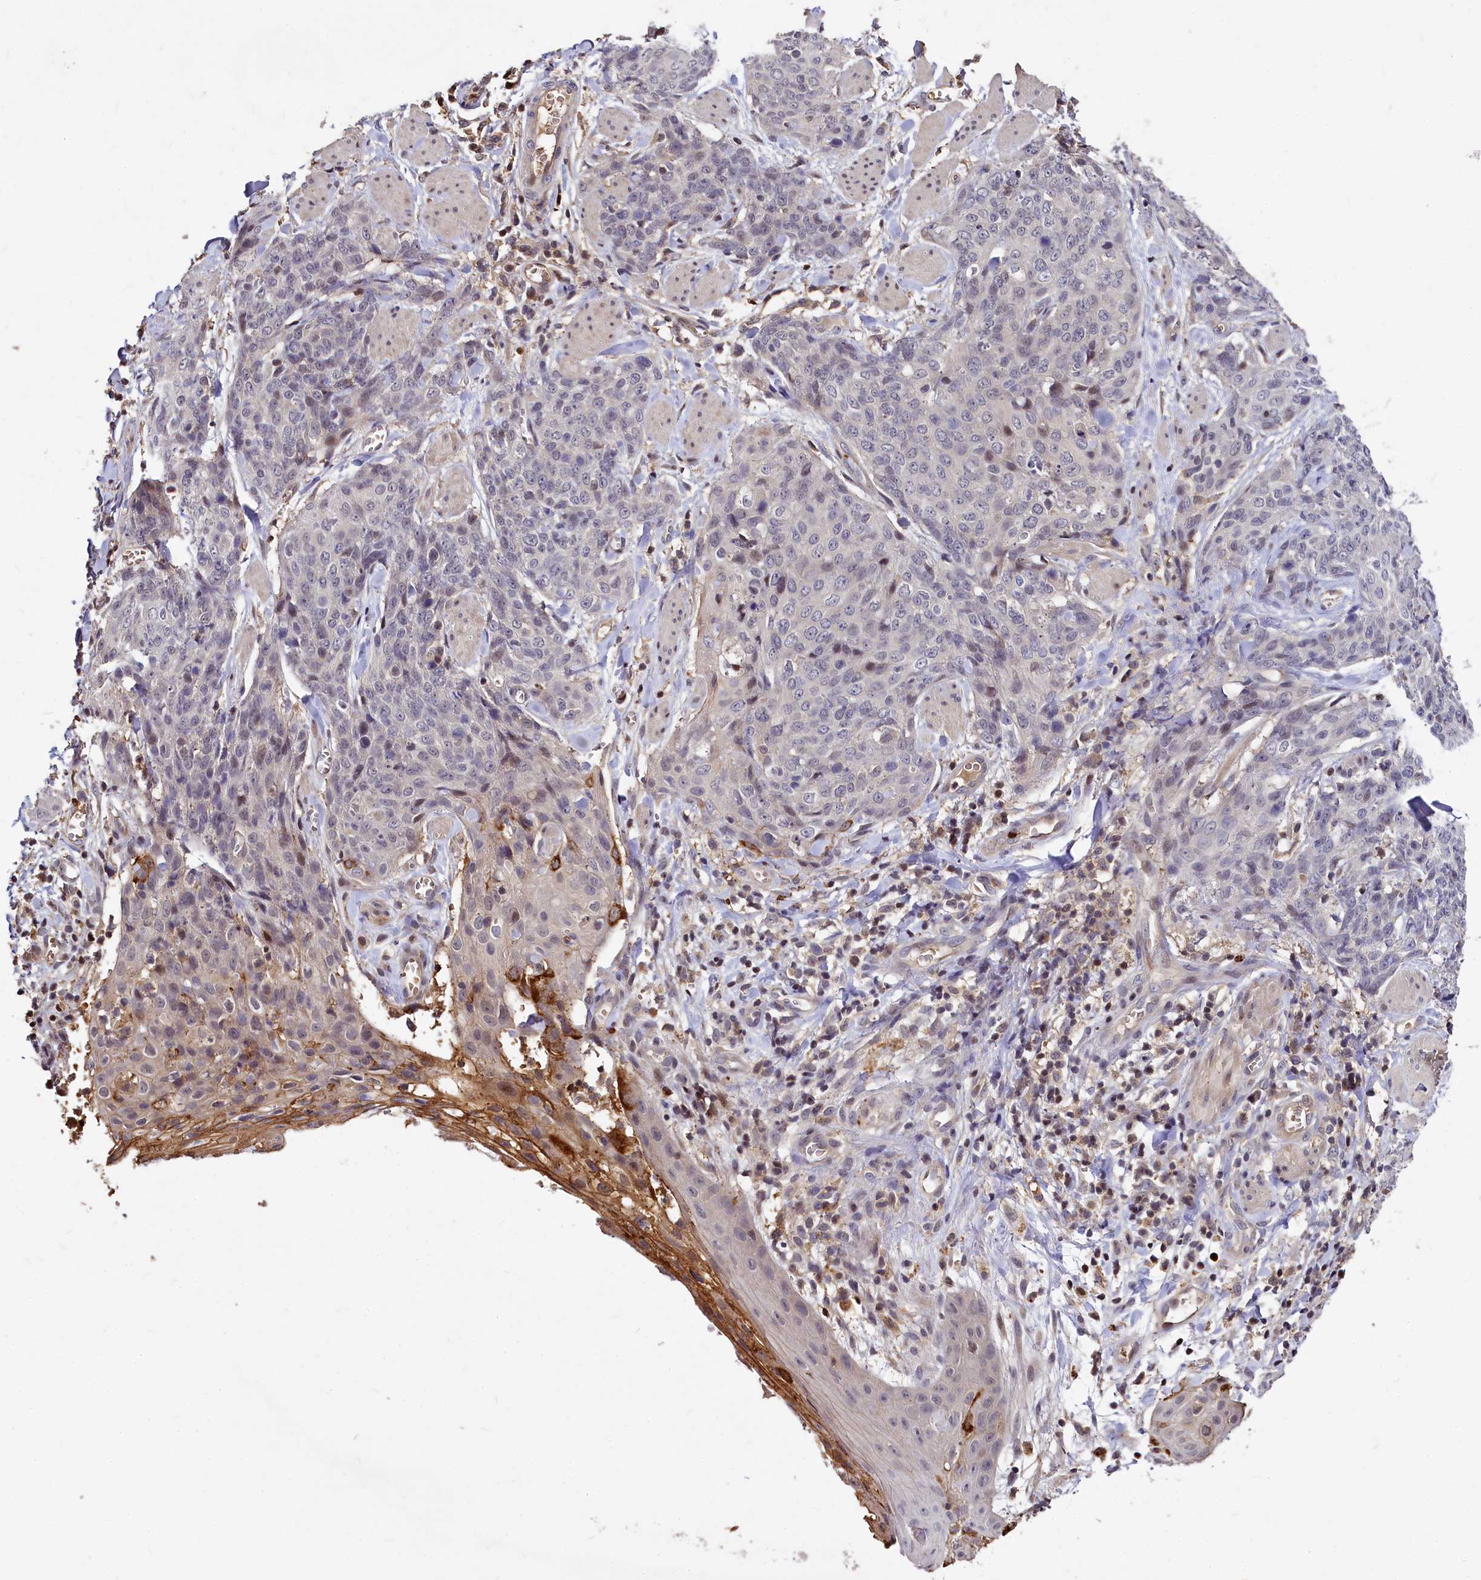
{"staining": {"intensity": "negative", "quantity": "none", "location": "none"}, "tissue": "skin cancer", "cell_type": "Tumor cells", "image_type": "cancer", "snomed": [{"axis": "morphology", "description": "Squamous cell carcinoma, NOS"}, {"axis": "topography", "description": "Skin"}, {"axis": "topography", "description": "Vulva"}], "caption": "Immunohistochemical staining of skin cancer (squamous cell carcinoma) exhibits no significant expression in tumor cells.", "gene": "ATG101", "patient": {"sex": "female", "age": 85}}